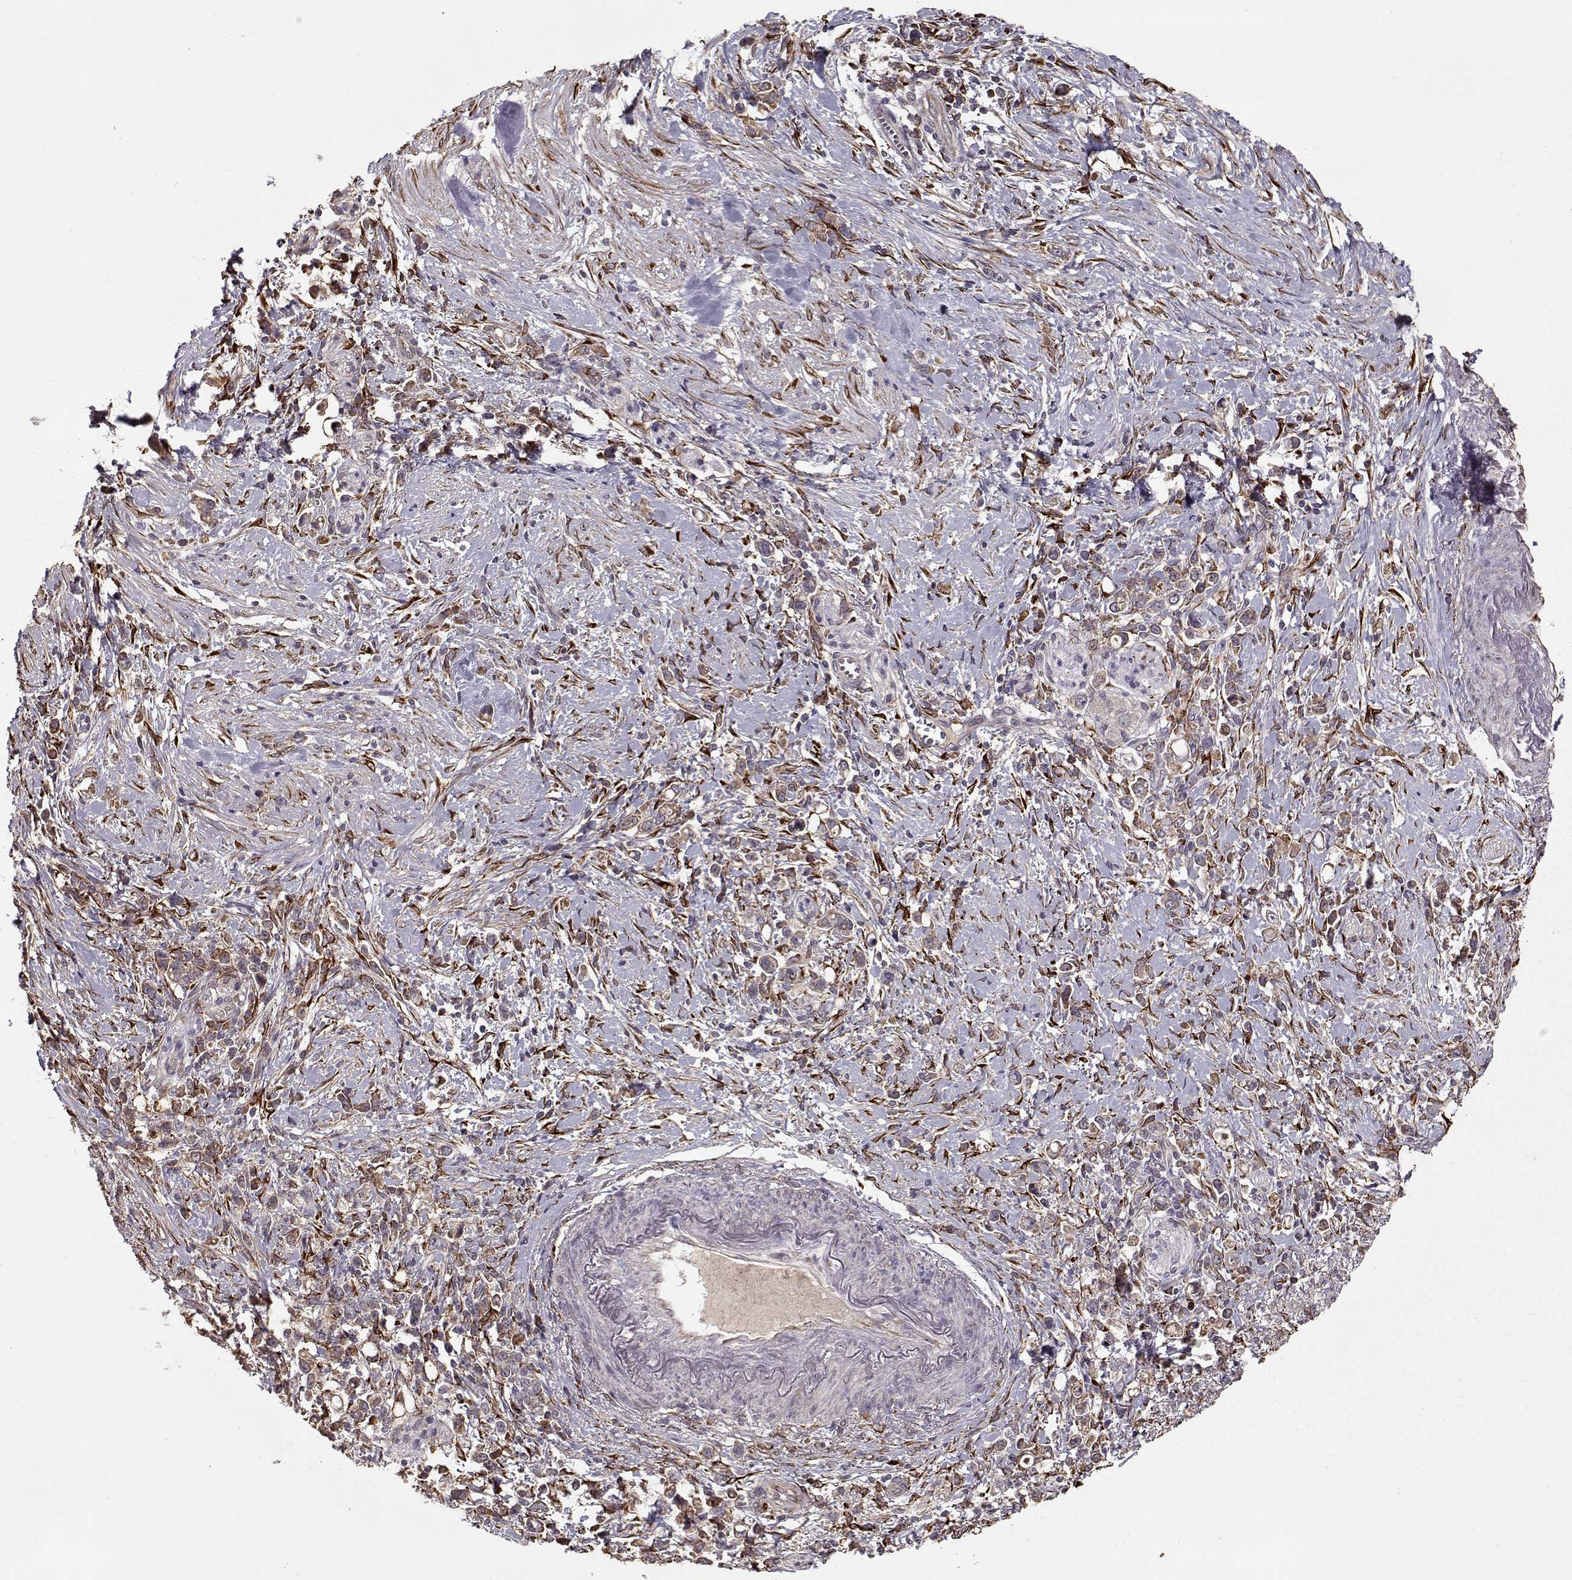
{"staining": {"intensity": "moderate", "quantity": ">75%", "location": "cytoplasmic/membranous"}, "tissue": "stomach cancer", "cell_type": "Tumor cells", "image_type": "cancer", "snomed": [{"axis": "morphology", "description": "Adenocarcinoma, NOS"}, {"axis": "topography", "description": "Stomach"}], "caption": "The micrograph demonstrates a brown stain indicating the presence of a protein in the cytoplasmic/membranous of tumor cells in stomach cancer. (brown staining indicates protein expression, while blue staining denotes nuclei).", "gene": "IMMP1L", "patient": {"sex": "male", "age": 63}}